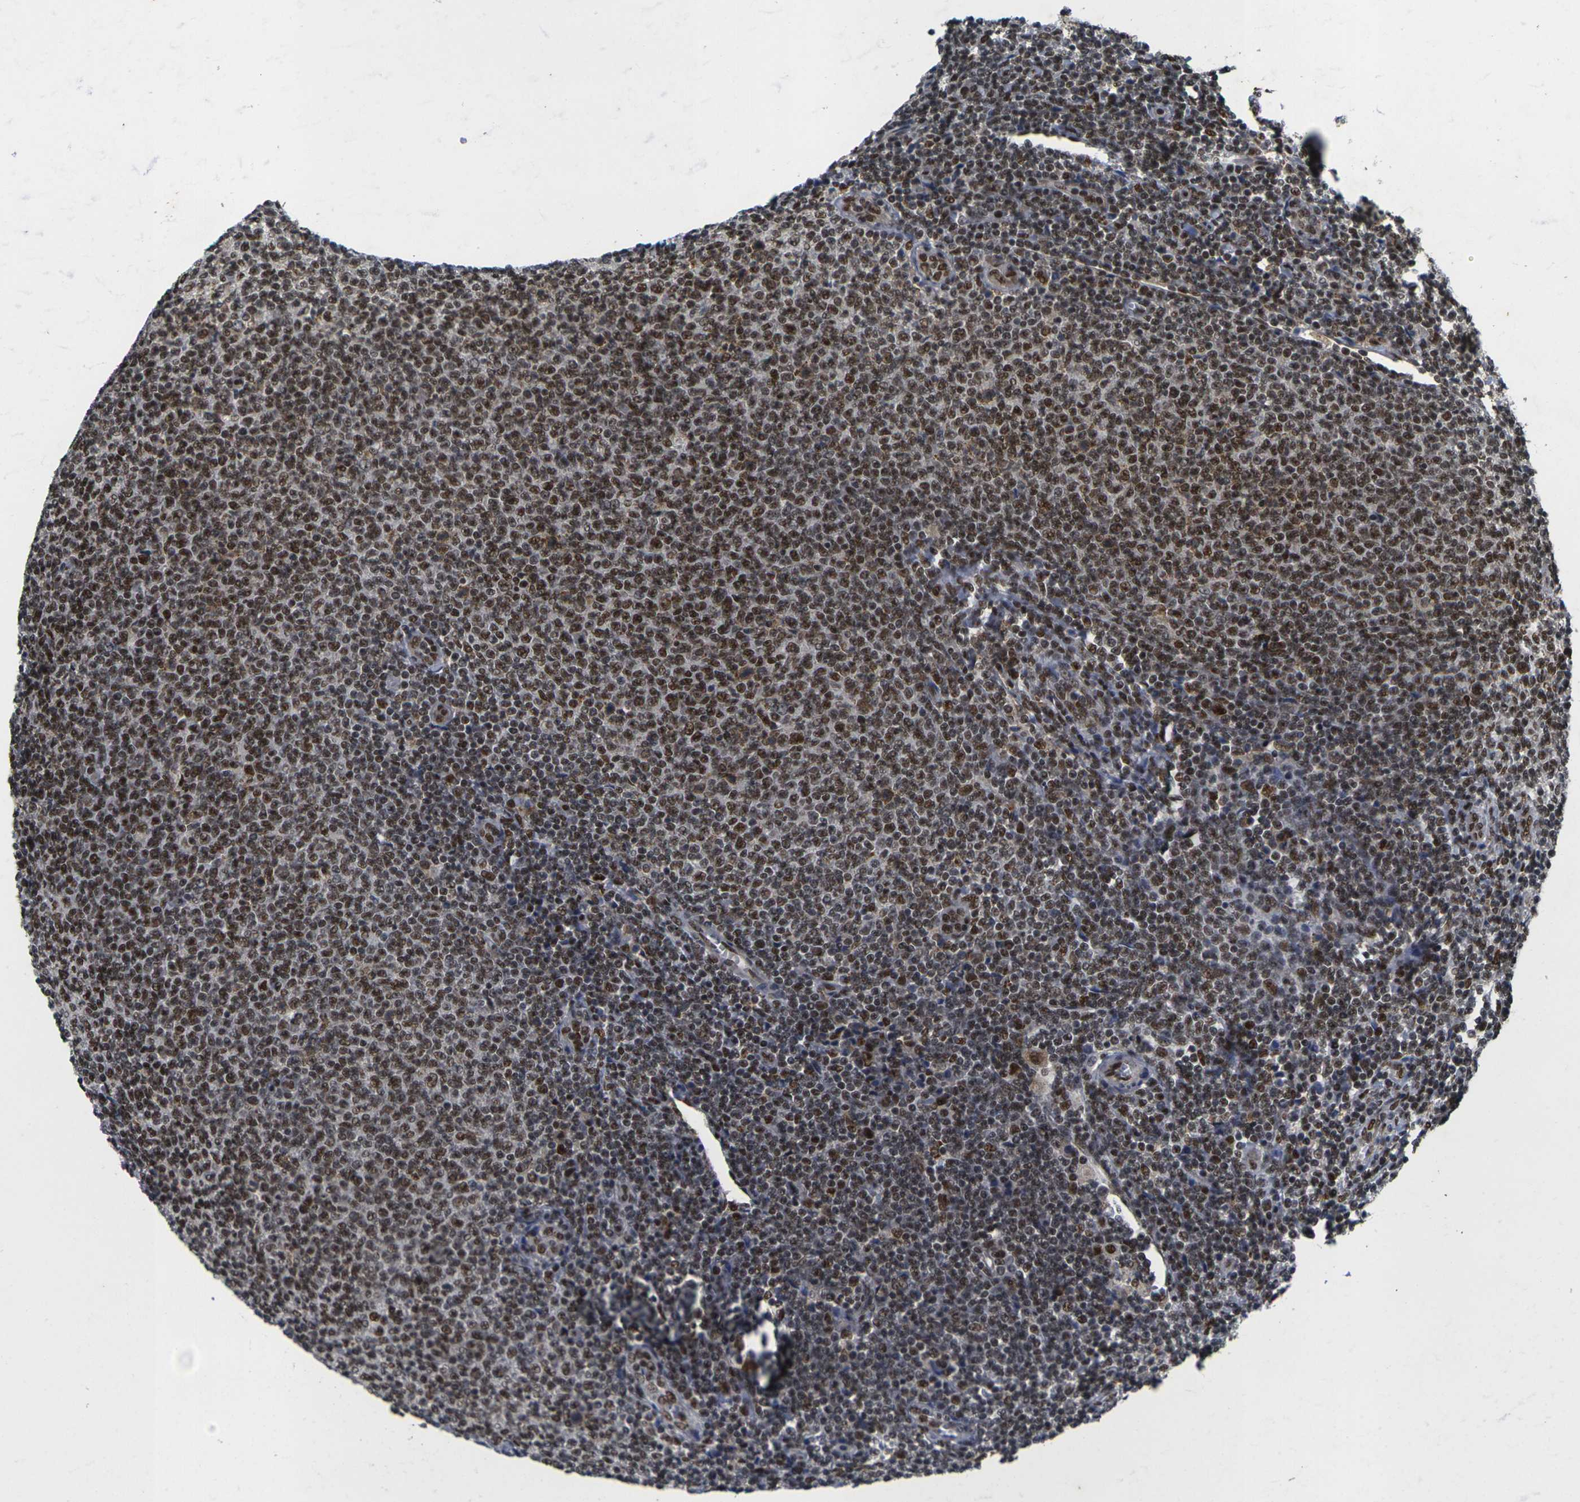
{"staining": {"intensity": "moderate", "quantity": "25%-75%", "location": "nuclear"}, "tissue": "lymphoma", "cell_type": "Tumor cells", "image_type": "cancer", "snomed": [{"axis": "morphology", "description": "Malignant lymphoma, non-Hodgkin's type, Low grade"}, {"axis": "topography", "description": "Lymph node"}], "caption": "Immunohistochemical staining of human lymphoma exhibits medium levels of moderate nuclear protein positivity in approximately 25%-75% of tumor cells.", "gene": "GTF2E1", "patient": {"sex": "male", "age": 66}}